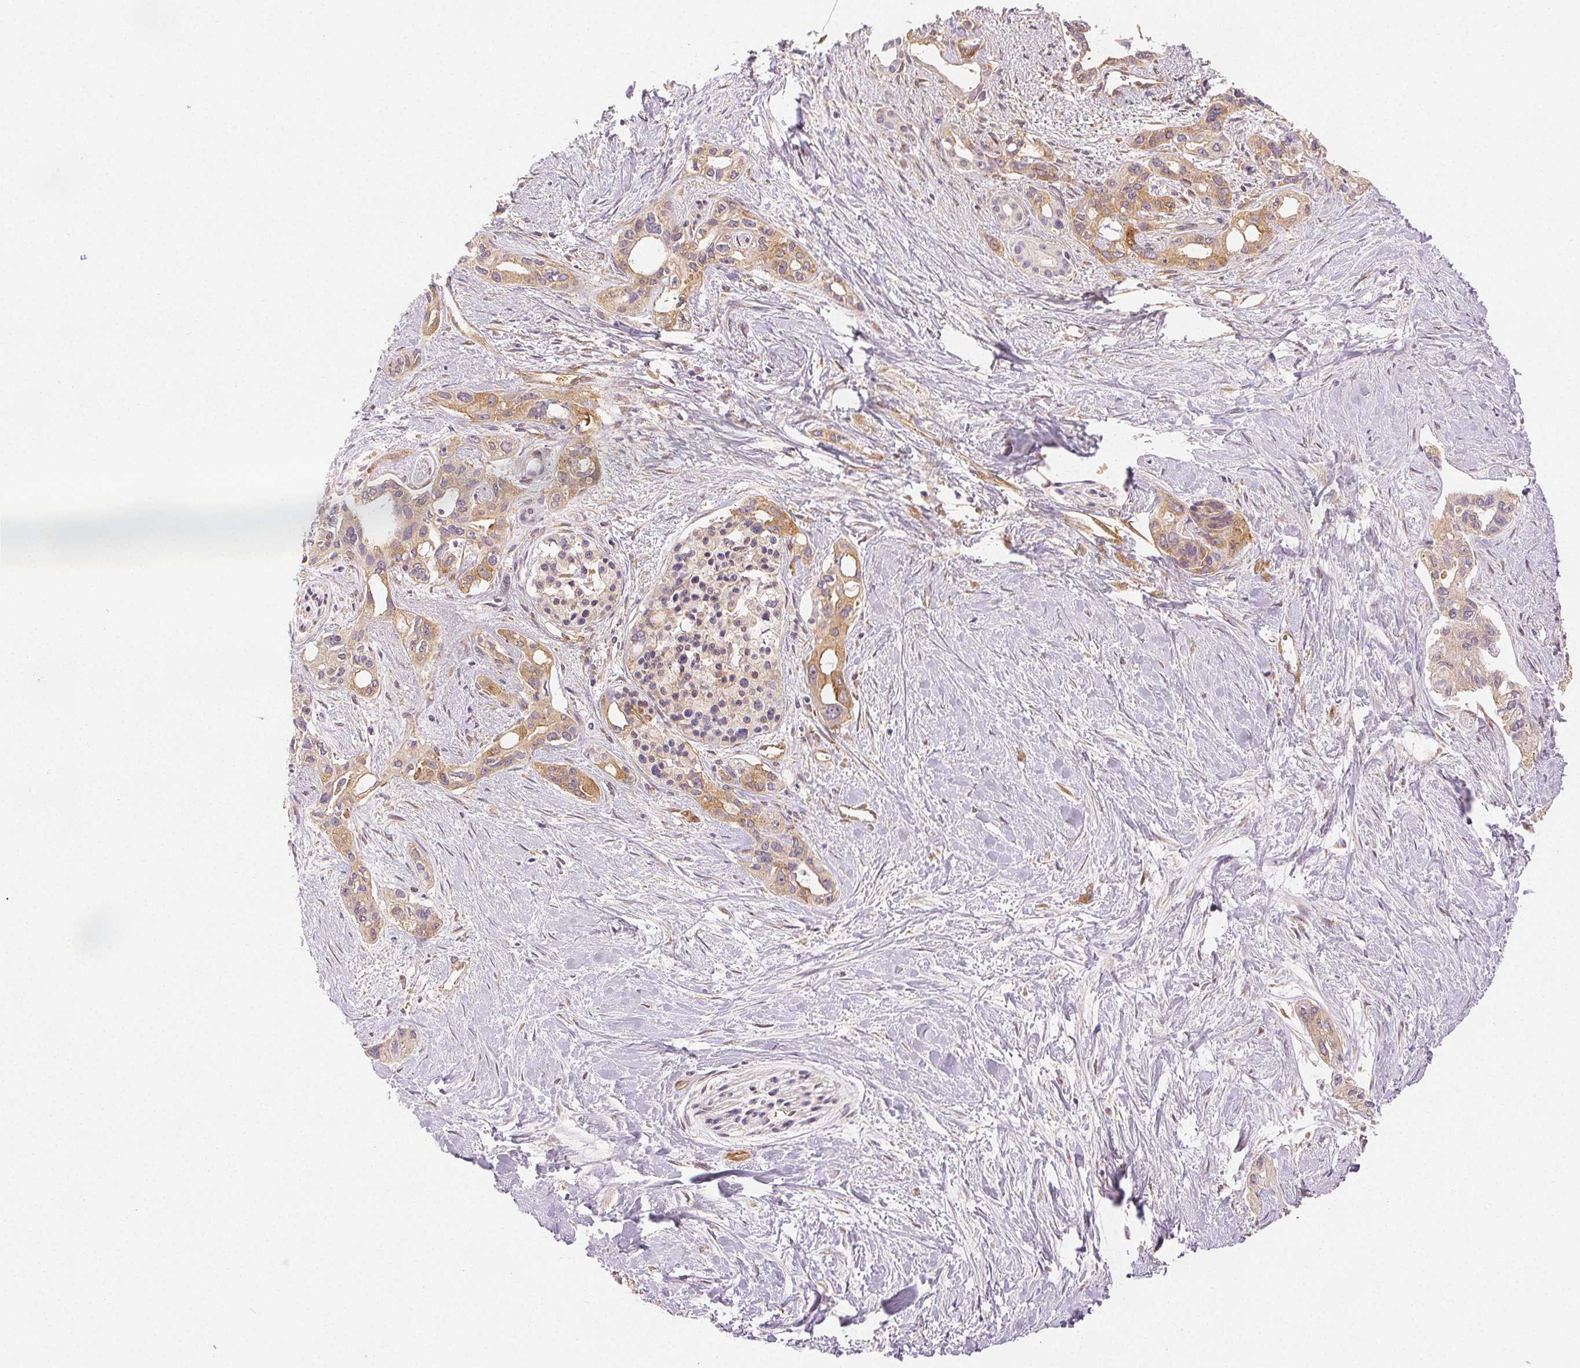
{"staining": {"intensity": "weak", "quantity": ">75%", "location": "cytoplasmic/membranous"}, "tissue": "pancreatic cancer", "cell_type": "Tumor cells", "image_type": "cancer", "snomed": [{"axis": "morphology", "description": "Adenocarcinoma, NOS"}, {"axis": "topography", "description": "Pancreas"}], "caption": "Immunohistochemistry histopathology image of human adenocarcinoma (pancreatic) stained for a protein (brown), which reveals low levels of weak cytoplasmic/membranous positivity in approximately >75% of tumor cells.", "gene": "DIAPH2", "patient": {"sex": "female", "age": 50}}